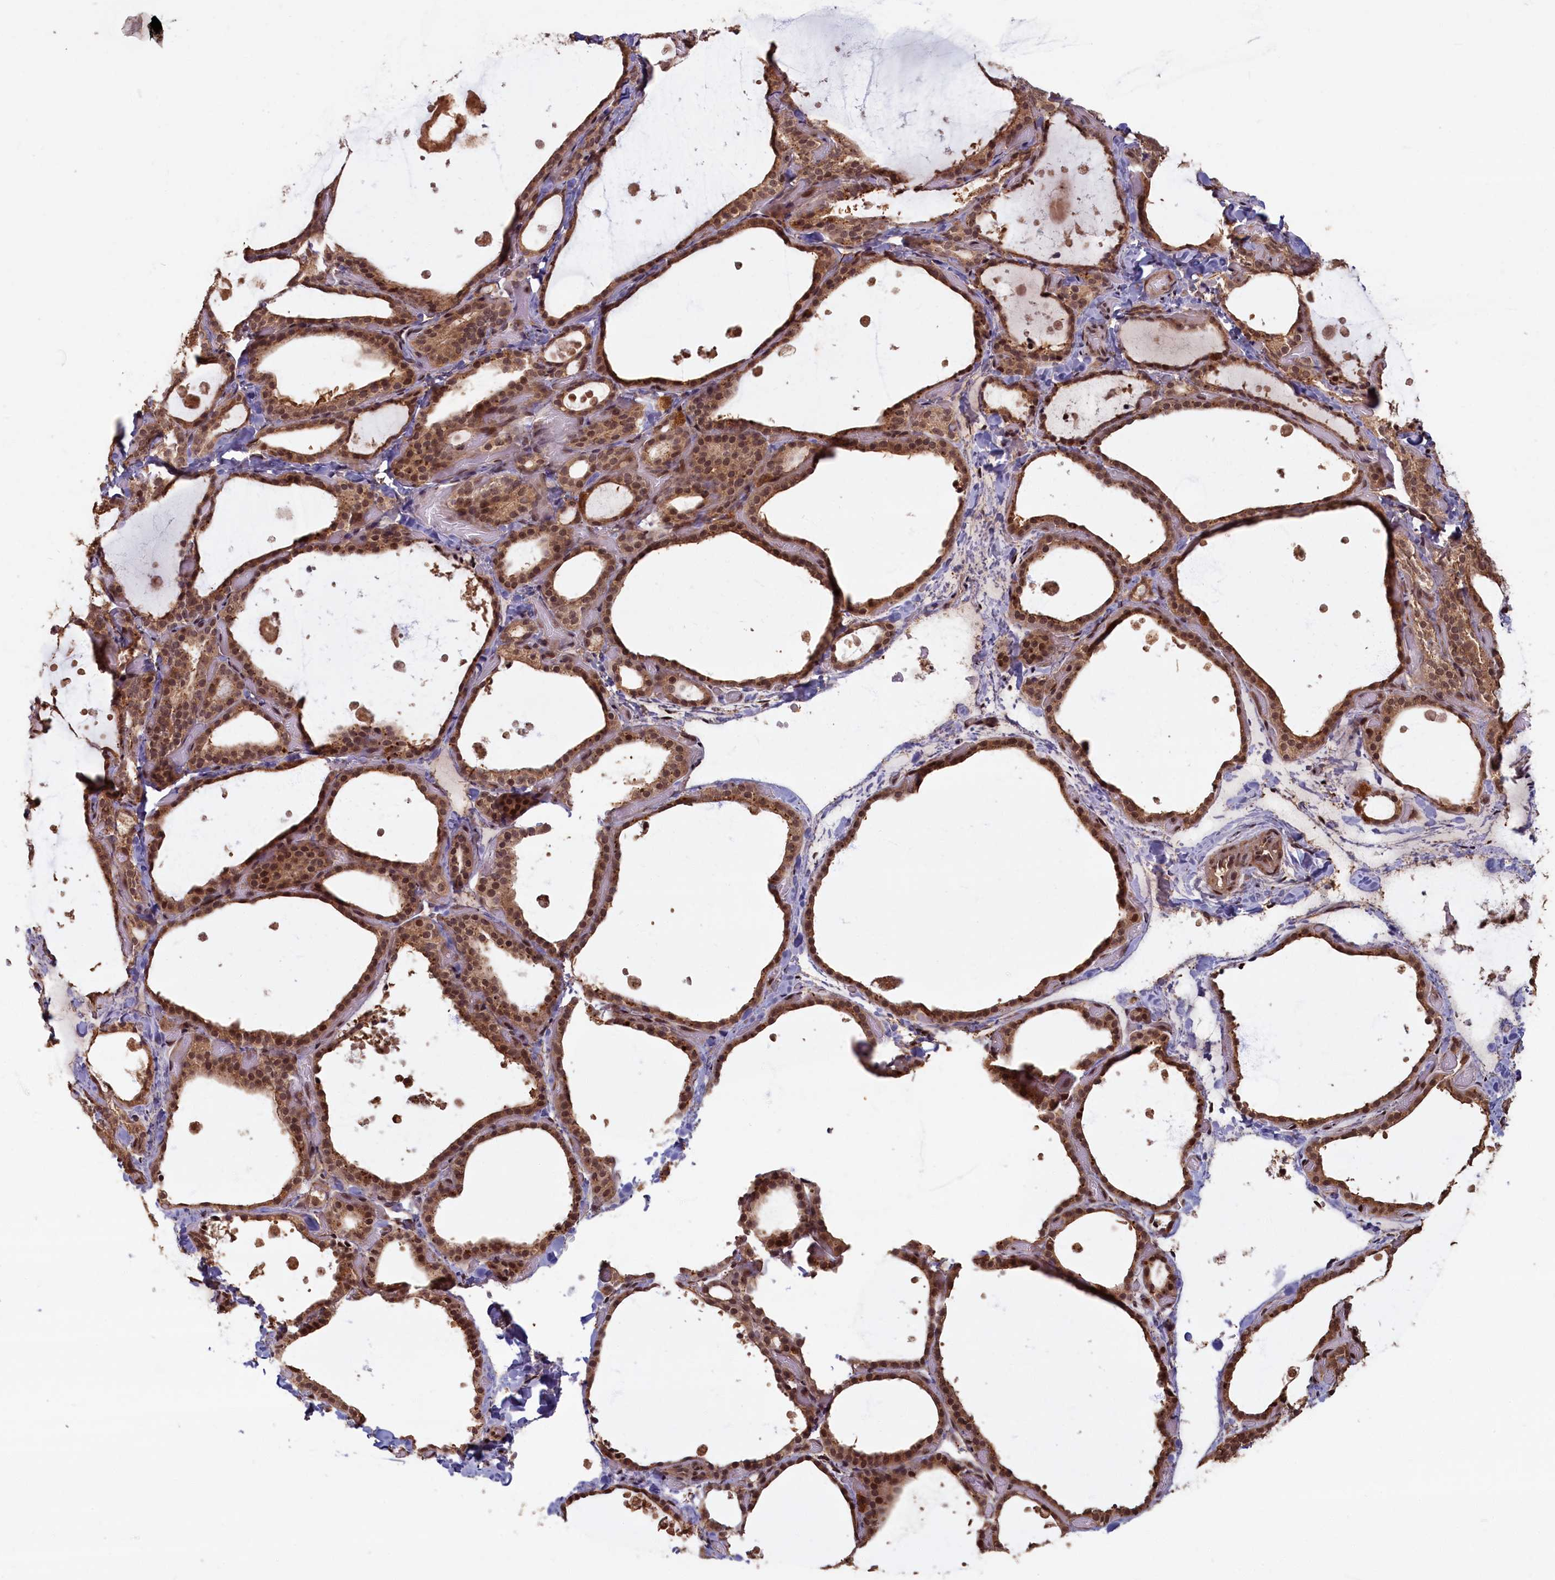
{"staining": {"intensity": "moderate", "quantity": ">75%", "location": "cytoplasmic/membranous,nuclear"}, "tissue": "thyroid gland", "cell_type": "Glandular cells", "image_type": "normal", "snomed": [{"axis": "morphology", "description": "Normal tissue, NOS"}, {"axis": "topography", "description": "Thyroid gland"}], "caption": "Moderate cytoplasmic/membranous,nuclear positivity is identified in approximately >75% of glandular cells in benign thyroid gland.", "gene": "HIF3A", "patient": {"sex": "female", "age": 44}}